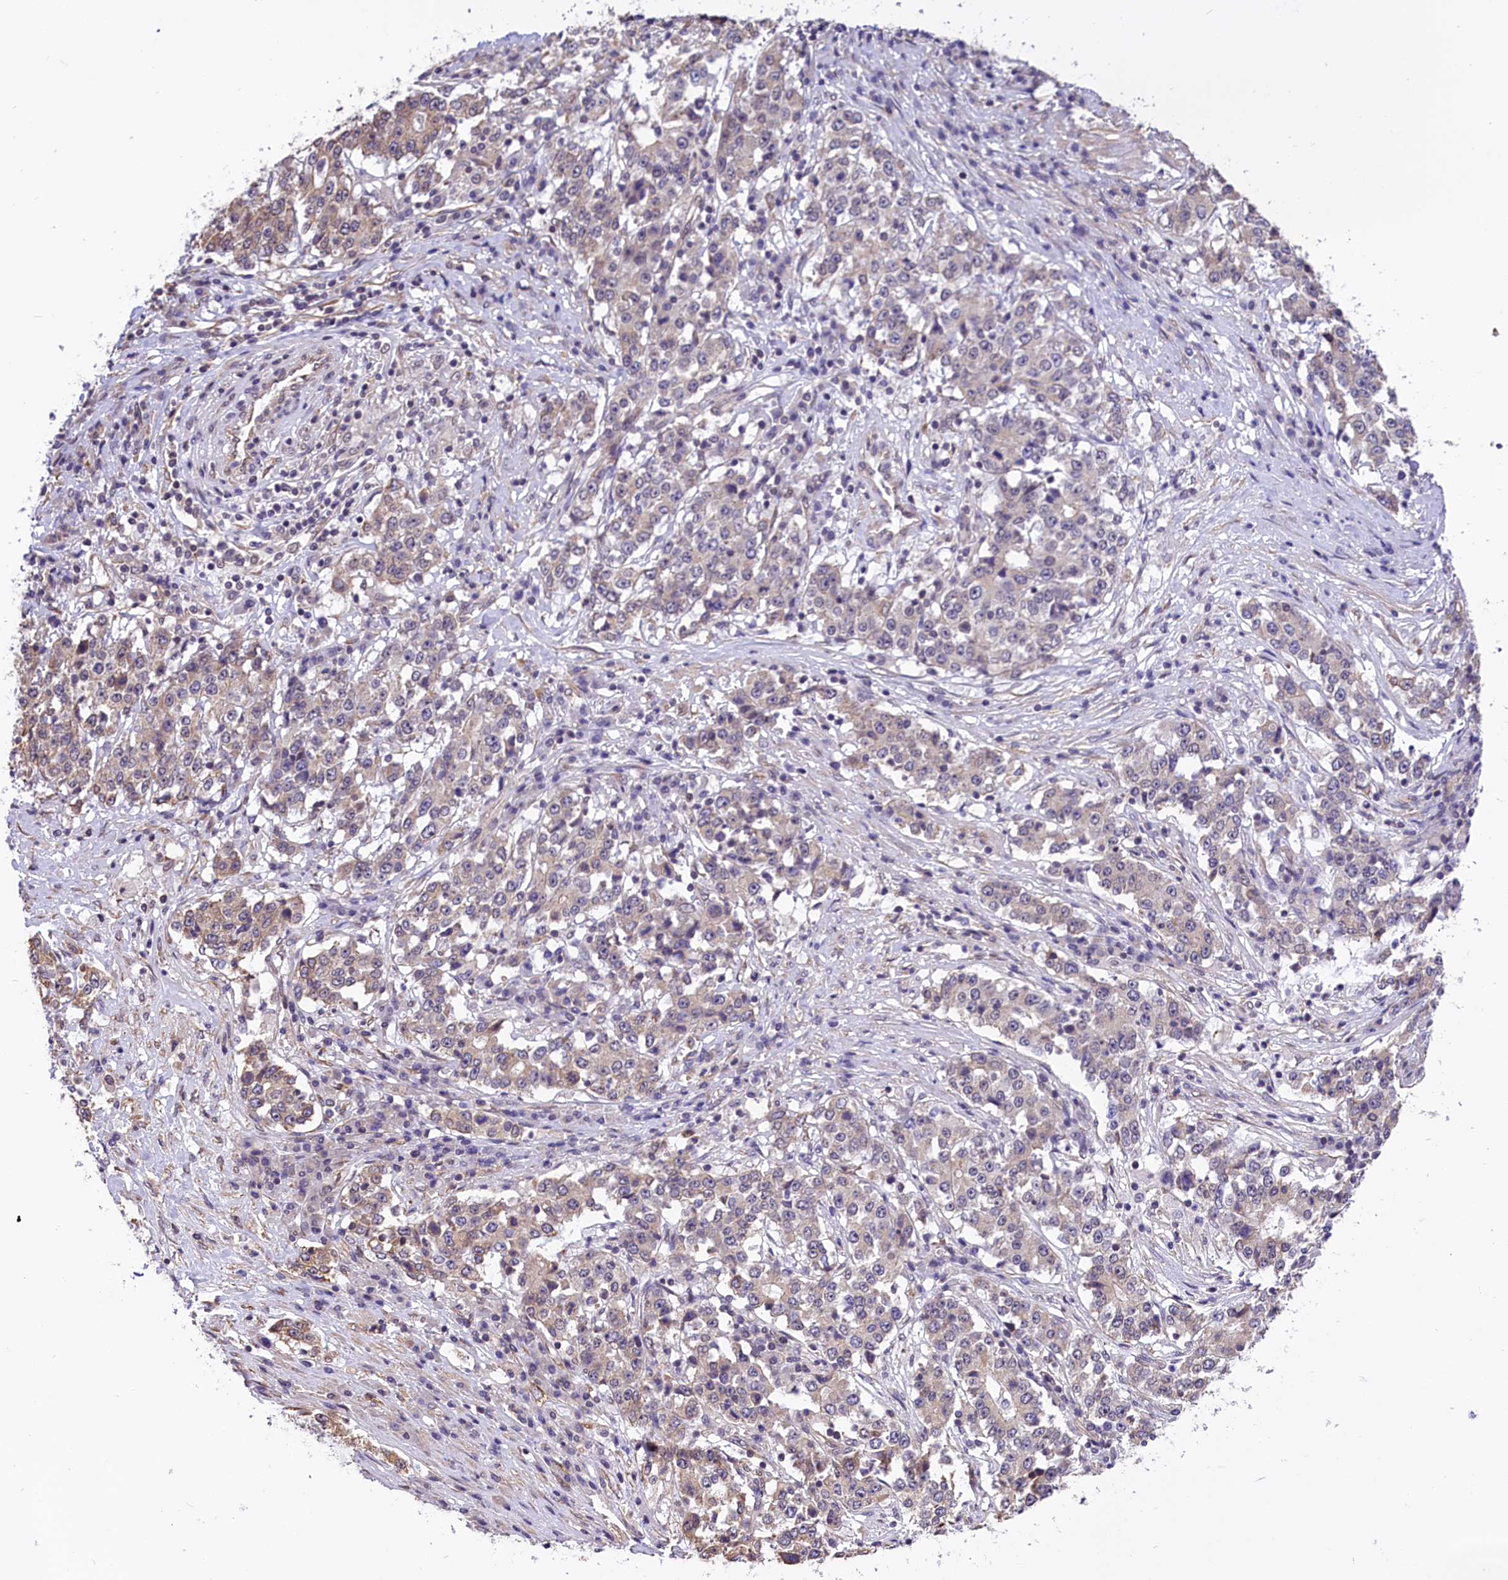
{"staining": {"intensity": "weak", "quantity": "25%-75%", "location": "cytoplasmic/membranous"}, "tissue": "stomach cancer", "cell_type": "Tumor cells", "image_type": "cancer", "snomed": [{"axis": "morphology", "description": "Adenocarcinoma, NOS"}, {"axis": "topography", "description": "Stomach"}], "caption": "Immunohistochemical staining of human adenocarcinoma (stomach) demonstrates low levels of weak cytoplasmic/membranous protein staining in approximately 25%-75% of tumor cells. (Brightfield microscopy of DAB IHC at high magnification).", "gene": "ZC3H4", "patient": {"sex": "male", "age": 59}}